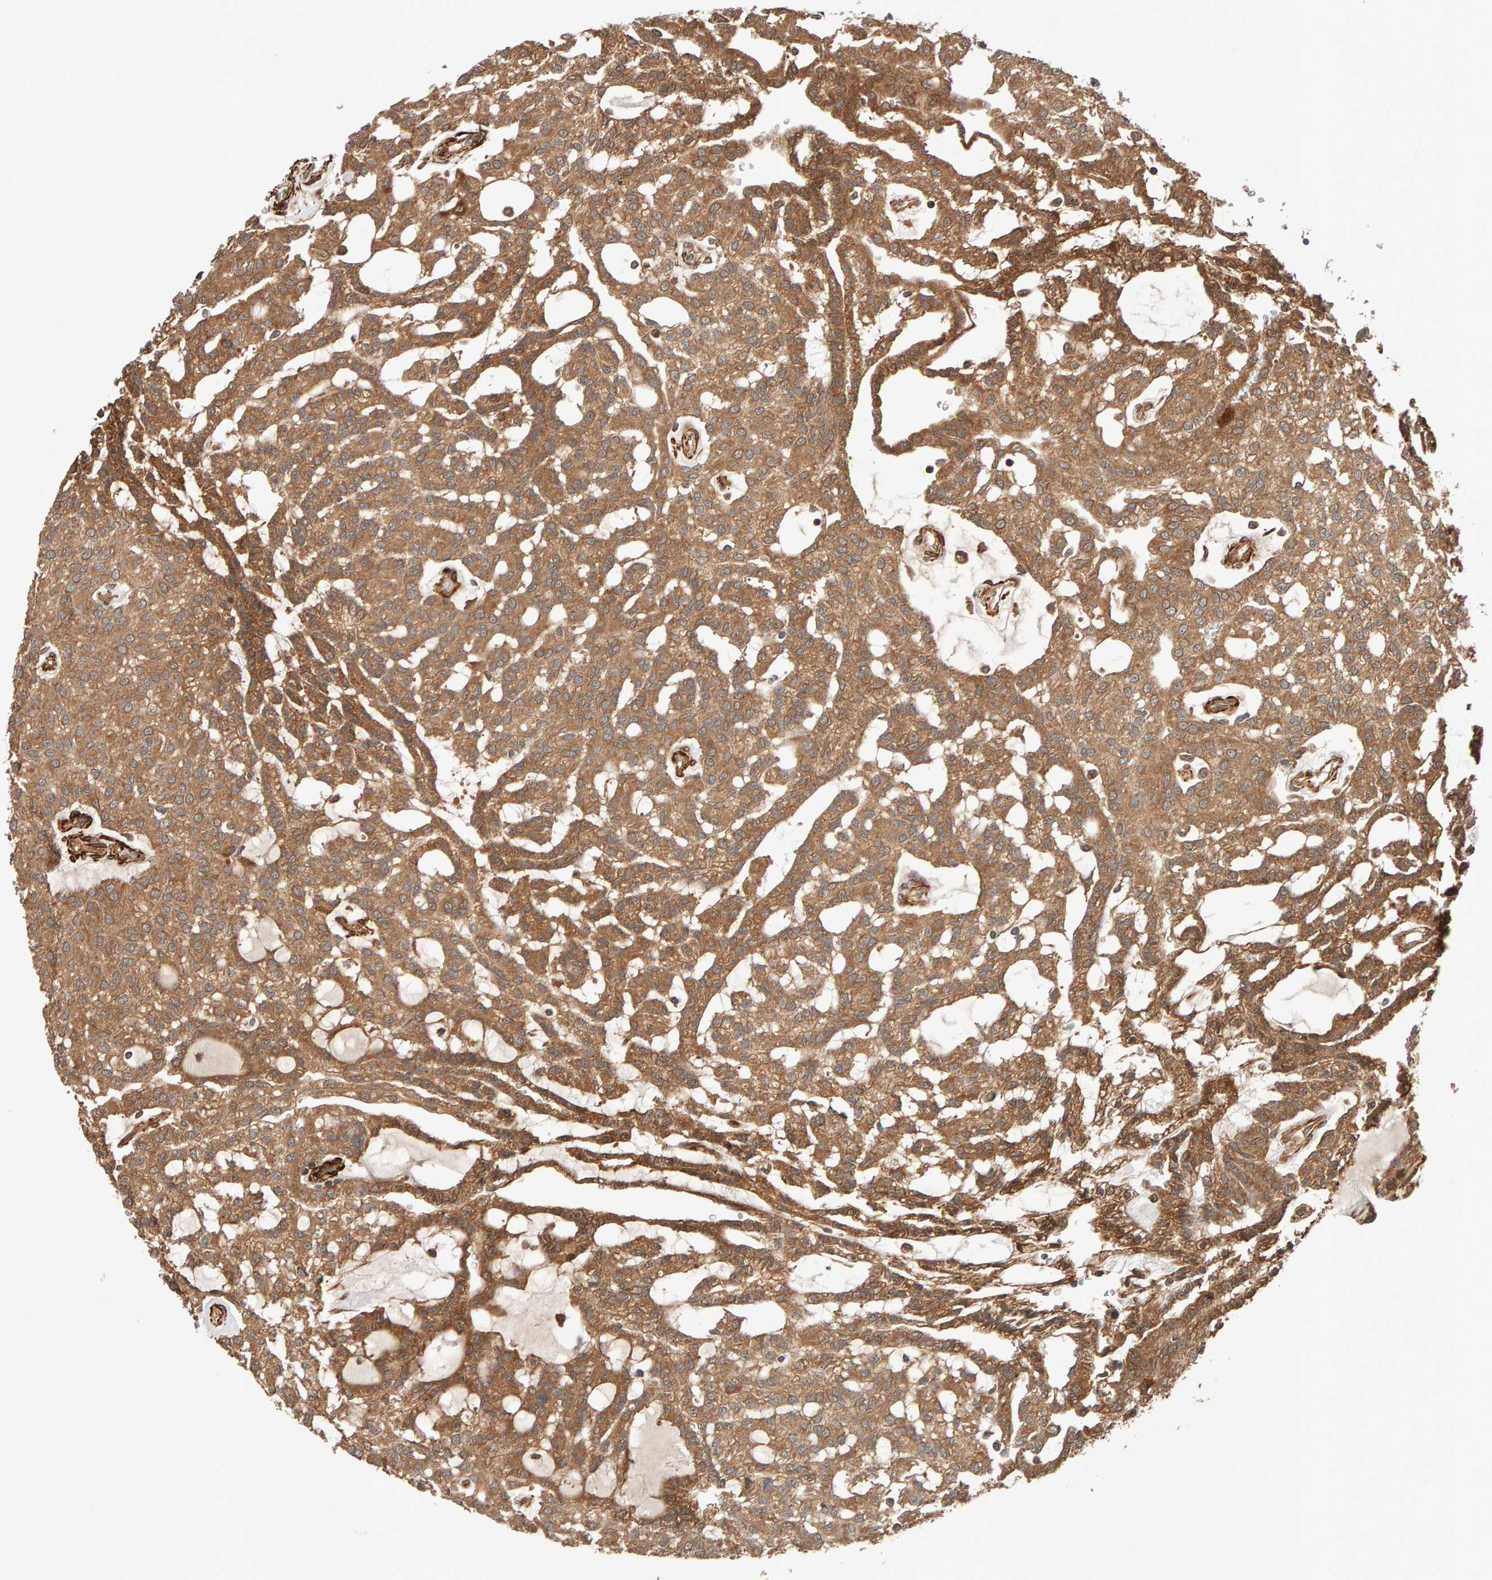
{"staining": {"intensity": "moderate", "quantity": ">75%", "location": "cytoplasmic/membranous"}, "tissue": "renal cancer", "cell_type": "Tumor cells", "image_type": "cancer", "snomed": [{"axis": "morphology", "description": "Adenocarcinoma, NOS"}, {"axis": "topography", "description": "Kidney"}], "caption": "Tumor cells exhibit medium levels of moderate cytoplasmic/membranous positivity in about >75% of cells in renal cancer (adenocarcinoma).", "gene": "SYNRG", "patient": {"sex": "male", "age": 63}}